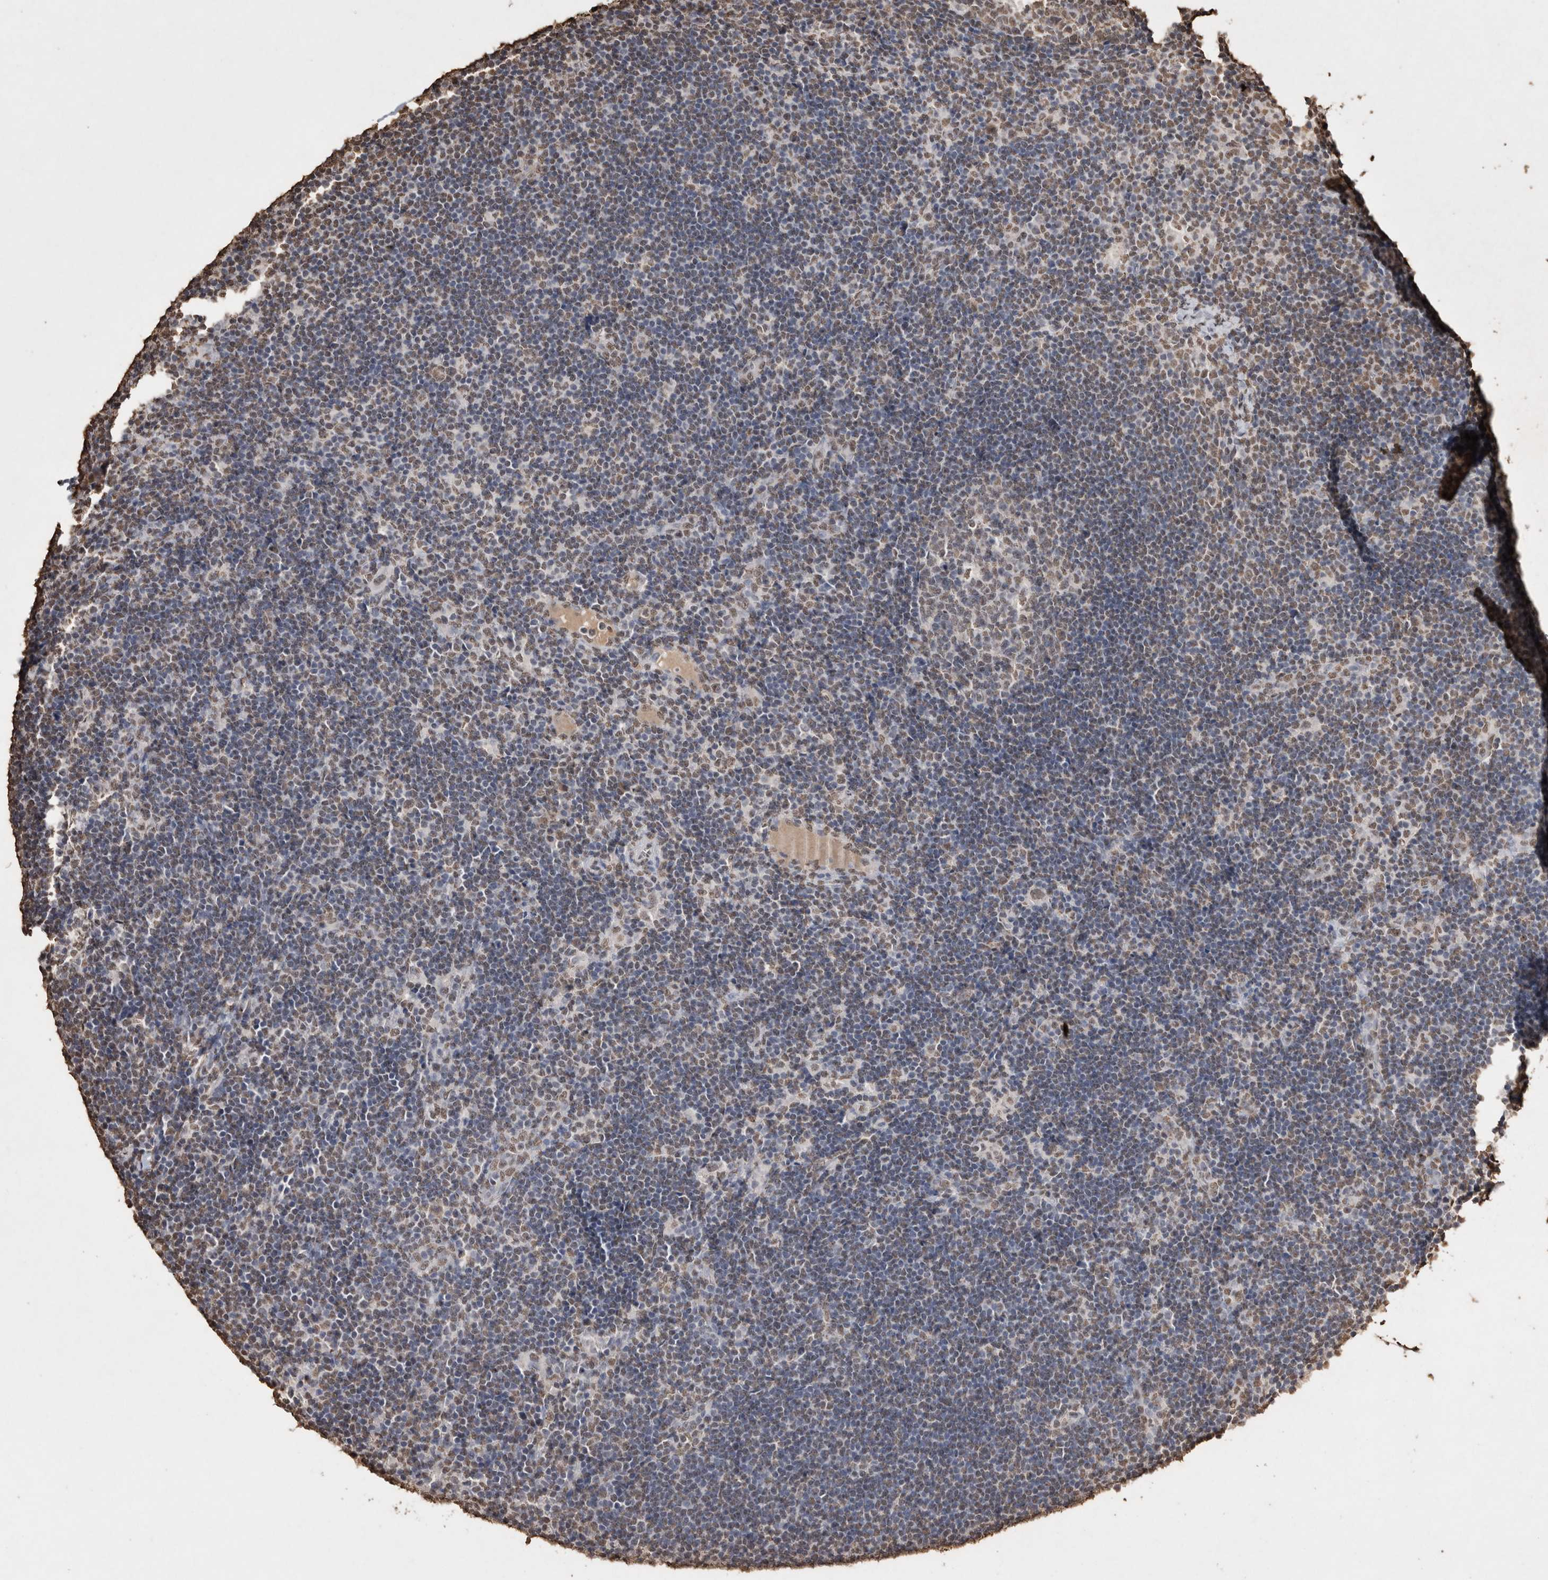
{"staining": {"intensity": "moderate", "quantity": ">75%", "location": "nuclear"}, "tissue": "lymph node", "cell_type": "Germinal center cells", "image_type": "normal", "snomed": [{"axis": "morphology", "description": "Normal tissue, NOS"}, {"axis": "topography", "description": "Lymph node"}], "caption": "The immunohistochemical stain labels moderate nuclear staining in germinal center cells of unremarkable lymph node.", "gene": "POU5F1", "patient": {"sex": "female", "age": 22}}